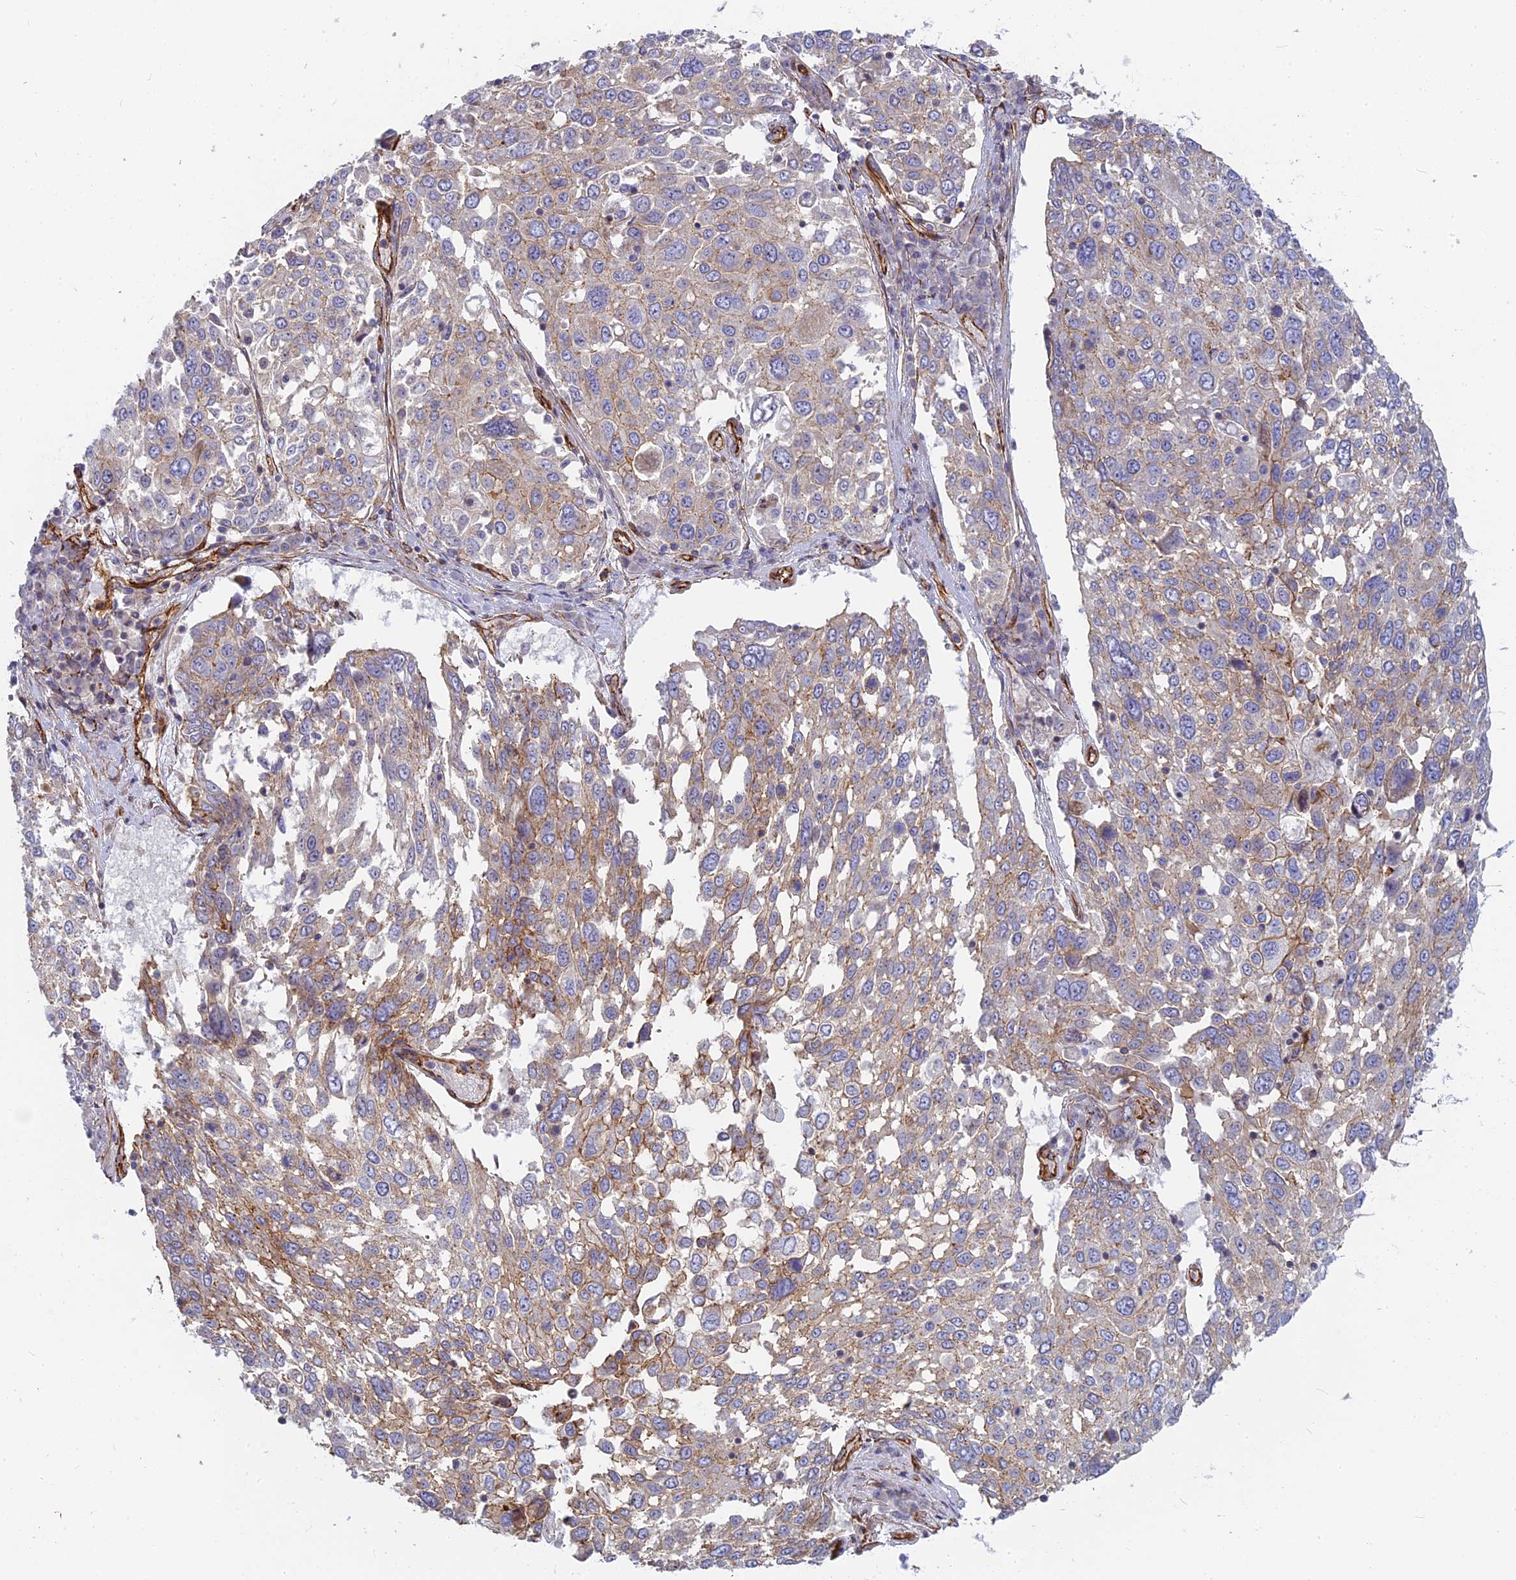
{"staining": {"intensity": "moderate", "quantity": "<25%", "location": "cytoplasmic/membranous"}, "tissue": "lung cancer", "cell_type": "Tumor cells", "image_type": "cancer", "snomed": [{"axis": "morphology", "description": "Squamous cell carcinoma, NOS"}, {"axis": "topography", "description": "Lung"}], "caption": "A high-resolution histopathology image shows IHC staining of lung squamous cell carcinoma, which displays moderate cytoplasmic/membranous staining in about <25% of tumor cells. Using DAB (brown) and hematoxylin (blue) stains, captured at high magnification using brightfield microscopy.", "gene": "CNBD2", "patient": {"sex": "male", "age": 65}}